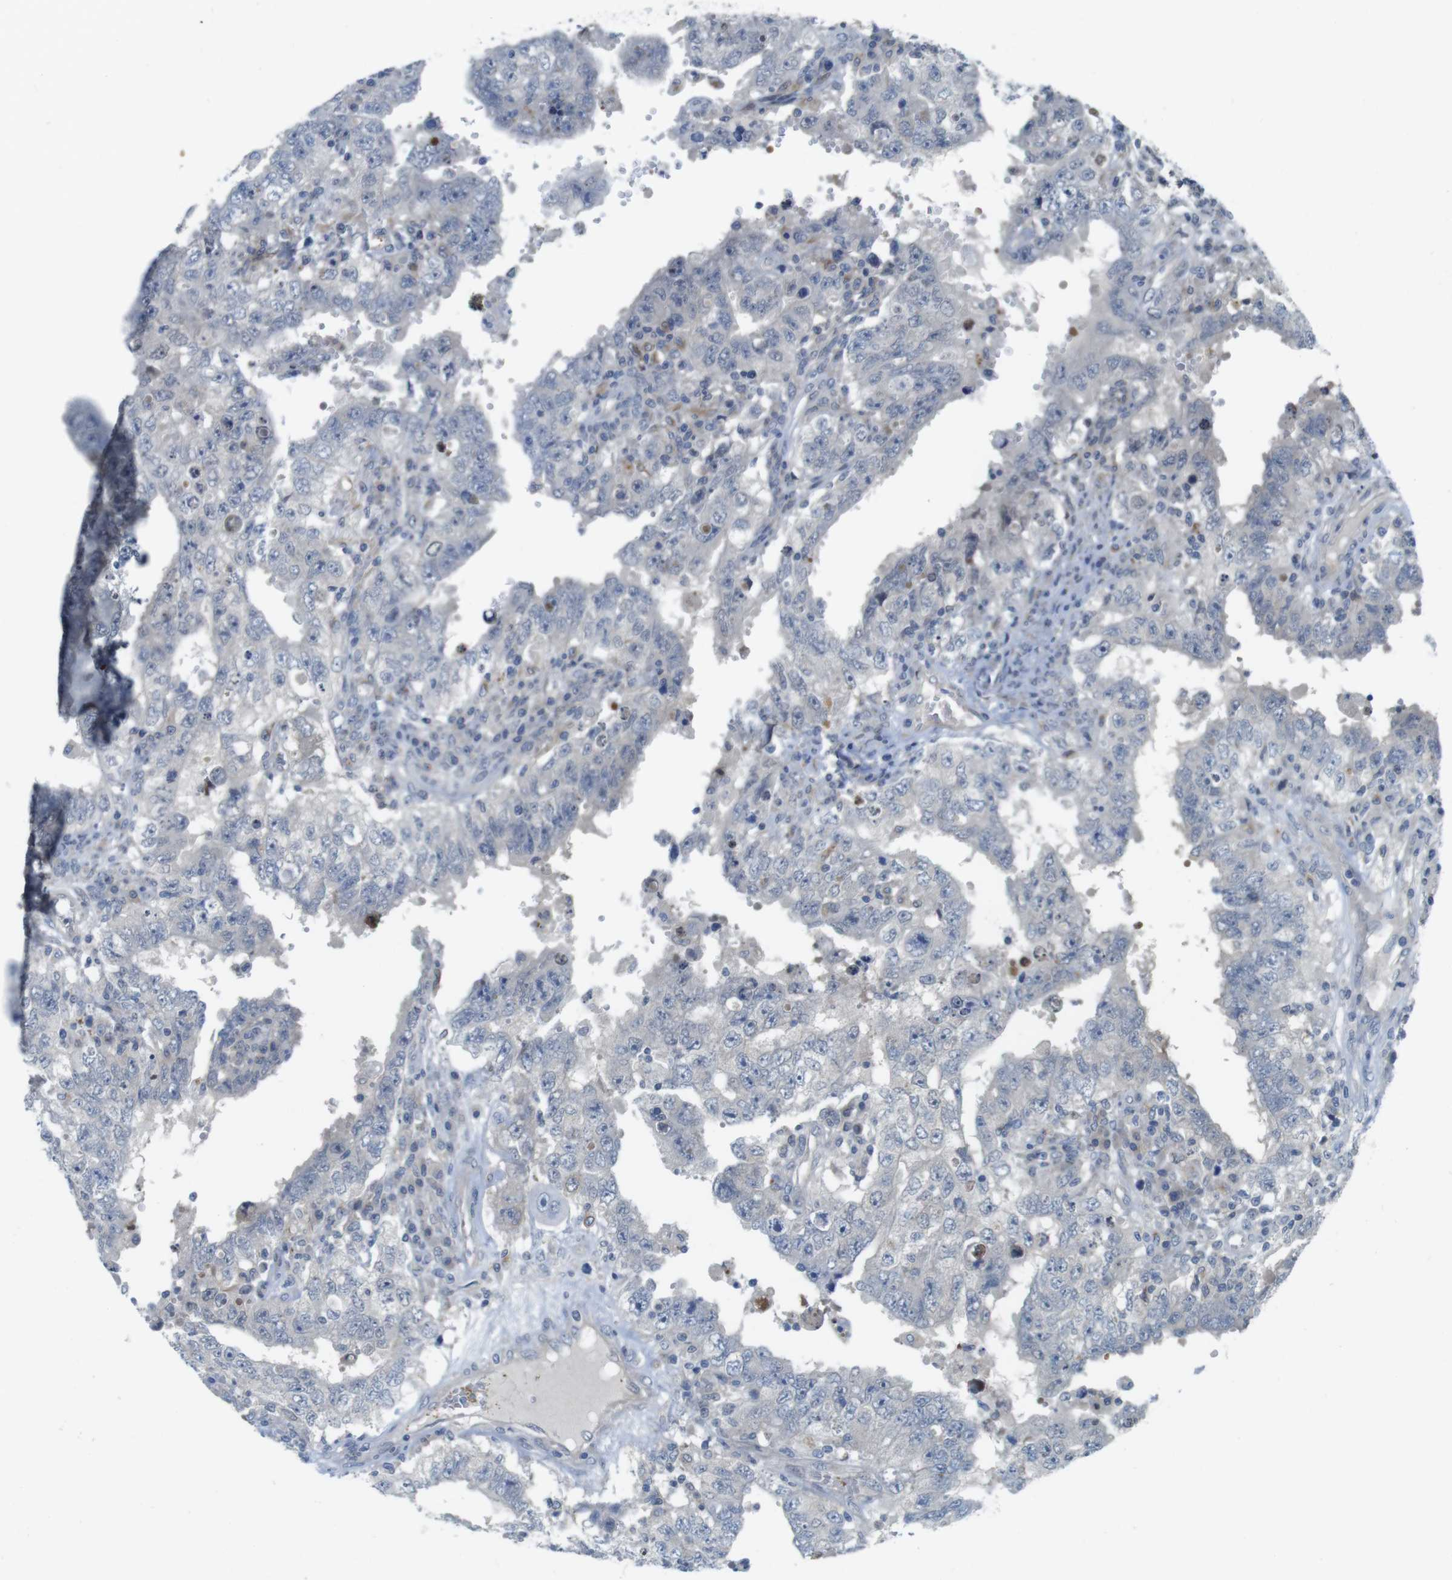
{"staining": {"intensity": "negative", "quantity": "none", "location": "none"}, "tissue": "testis cancer", "cell_type": "Tumor cells", "image_type": "cancer", "snomed": [{"axis": "morphology", "description": "Carcinoma, Embryonal, NOS"}, {"axis": "topography", "description": "Testis"}], "caption": "Human testis cancer (embryonal carcinoma) stained for a protein using immunohistochemistry reveals no expression in tumor cells.", "gene": "CASP2", "patient": {"sex": "male", "age": 26}}